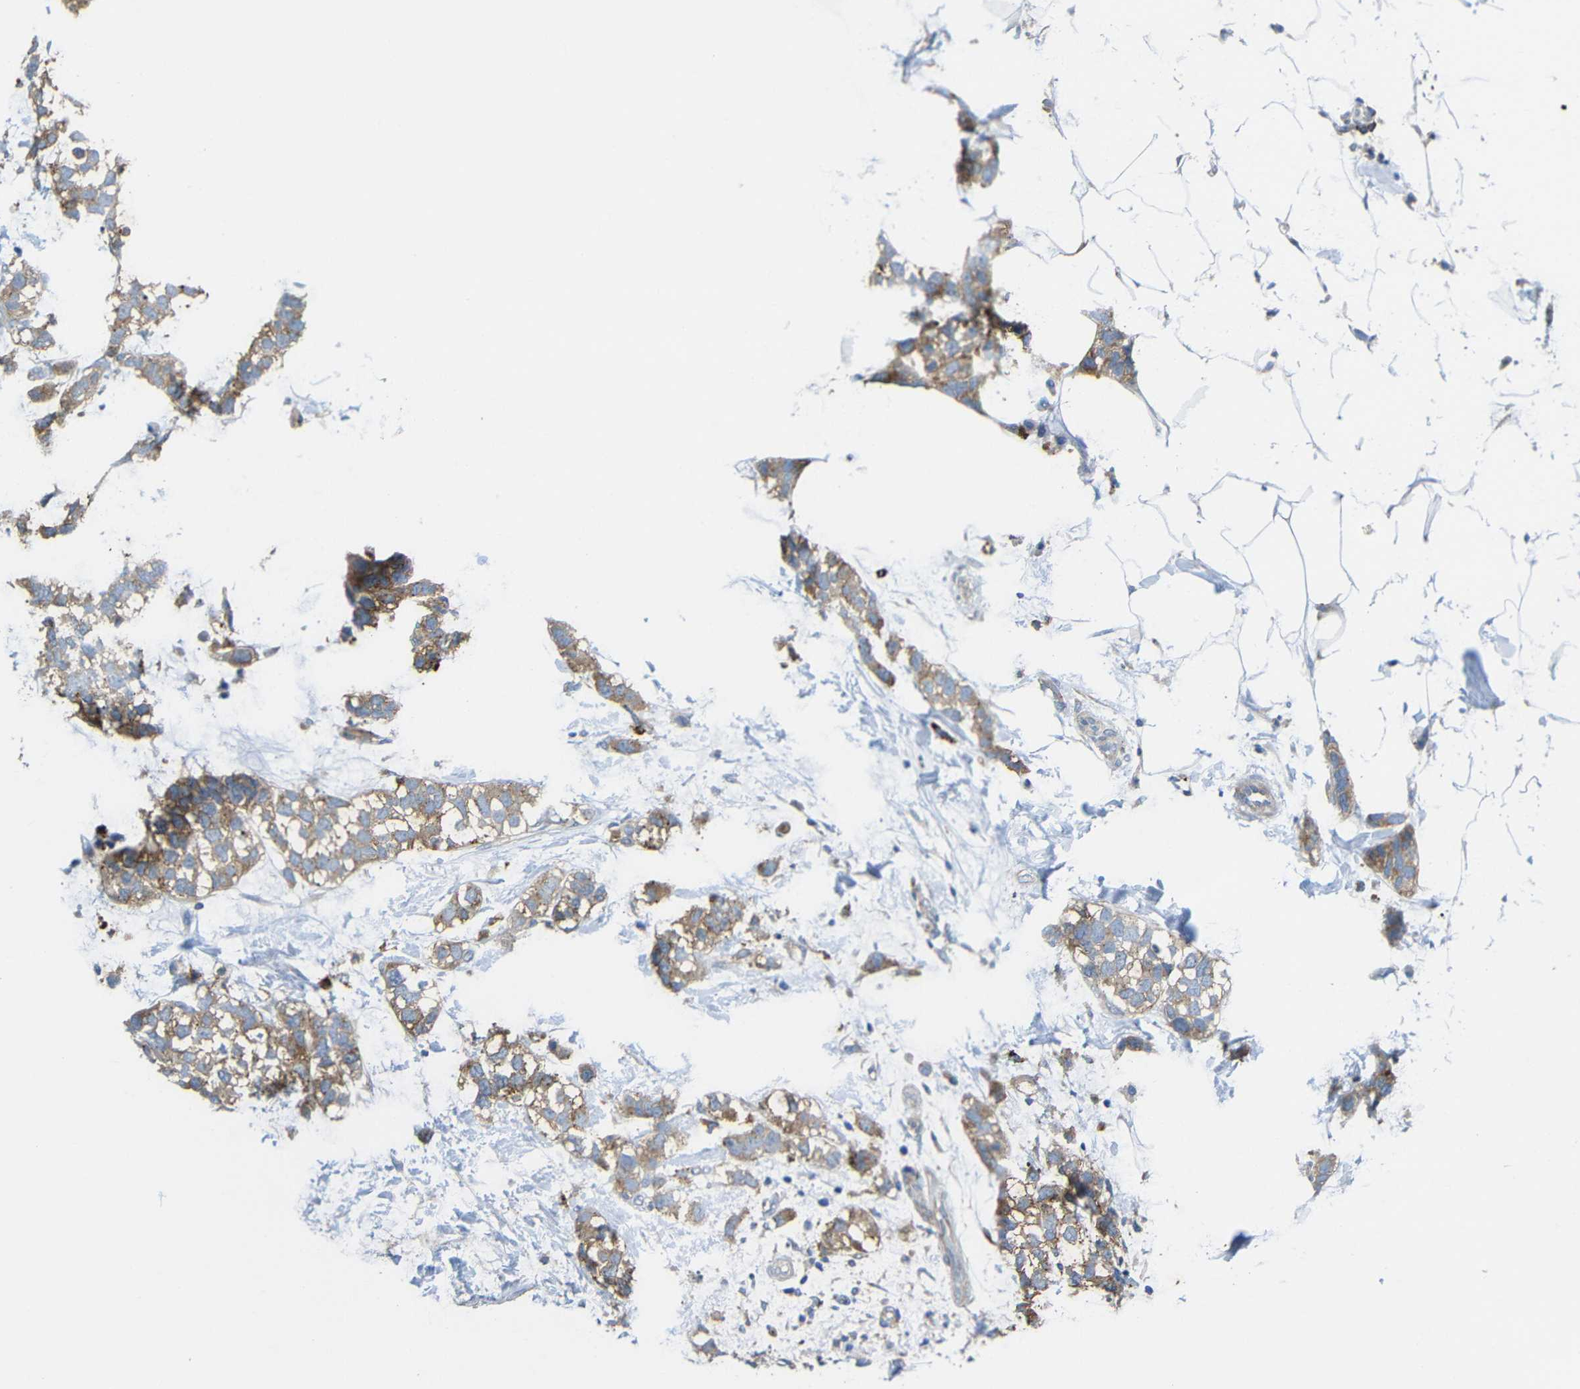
{"staining": {"intensity": "moderate", "quantity": ">75%", "location": "cytoplasmic/membranous"}, "tissue": "breast cancer", "cell_type": "Tumor cells", "image_type": "cancer", "snomed": [{"axis": "morphology", "description": "Normal tissue, NOS"}, {"axis": "morphology", "description": "Duct carcinoma"}, {"axis": "topography", "description": "Breast"}], "caption": "The histopathology image exhibits staining of breast infiltrating ductal carcinoma, revealing moderate cytoplasmic/membranous protein expression (brown color) within tumor cells.", "gene": "SYPL1", "patient": {"sex": "female", "age": 50}}